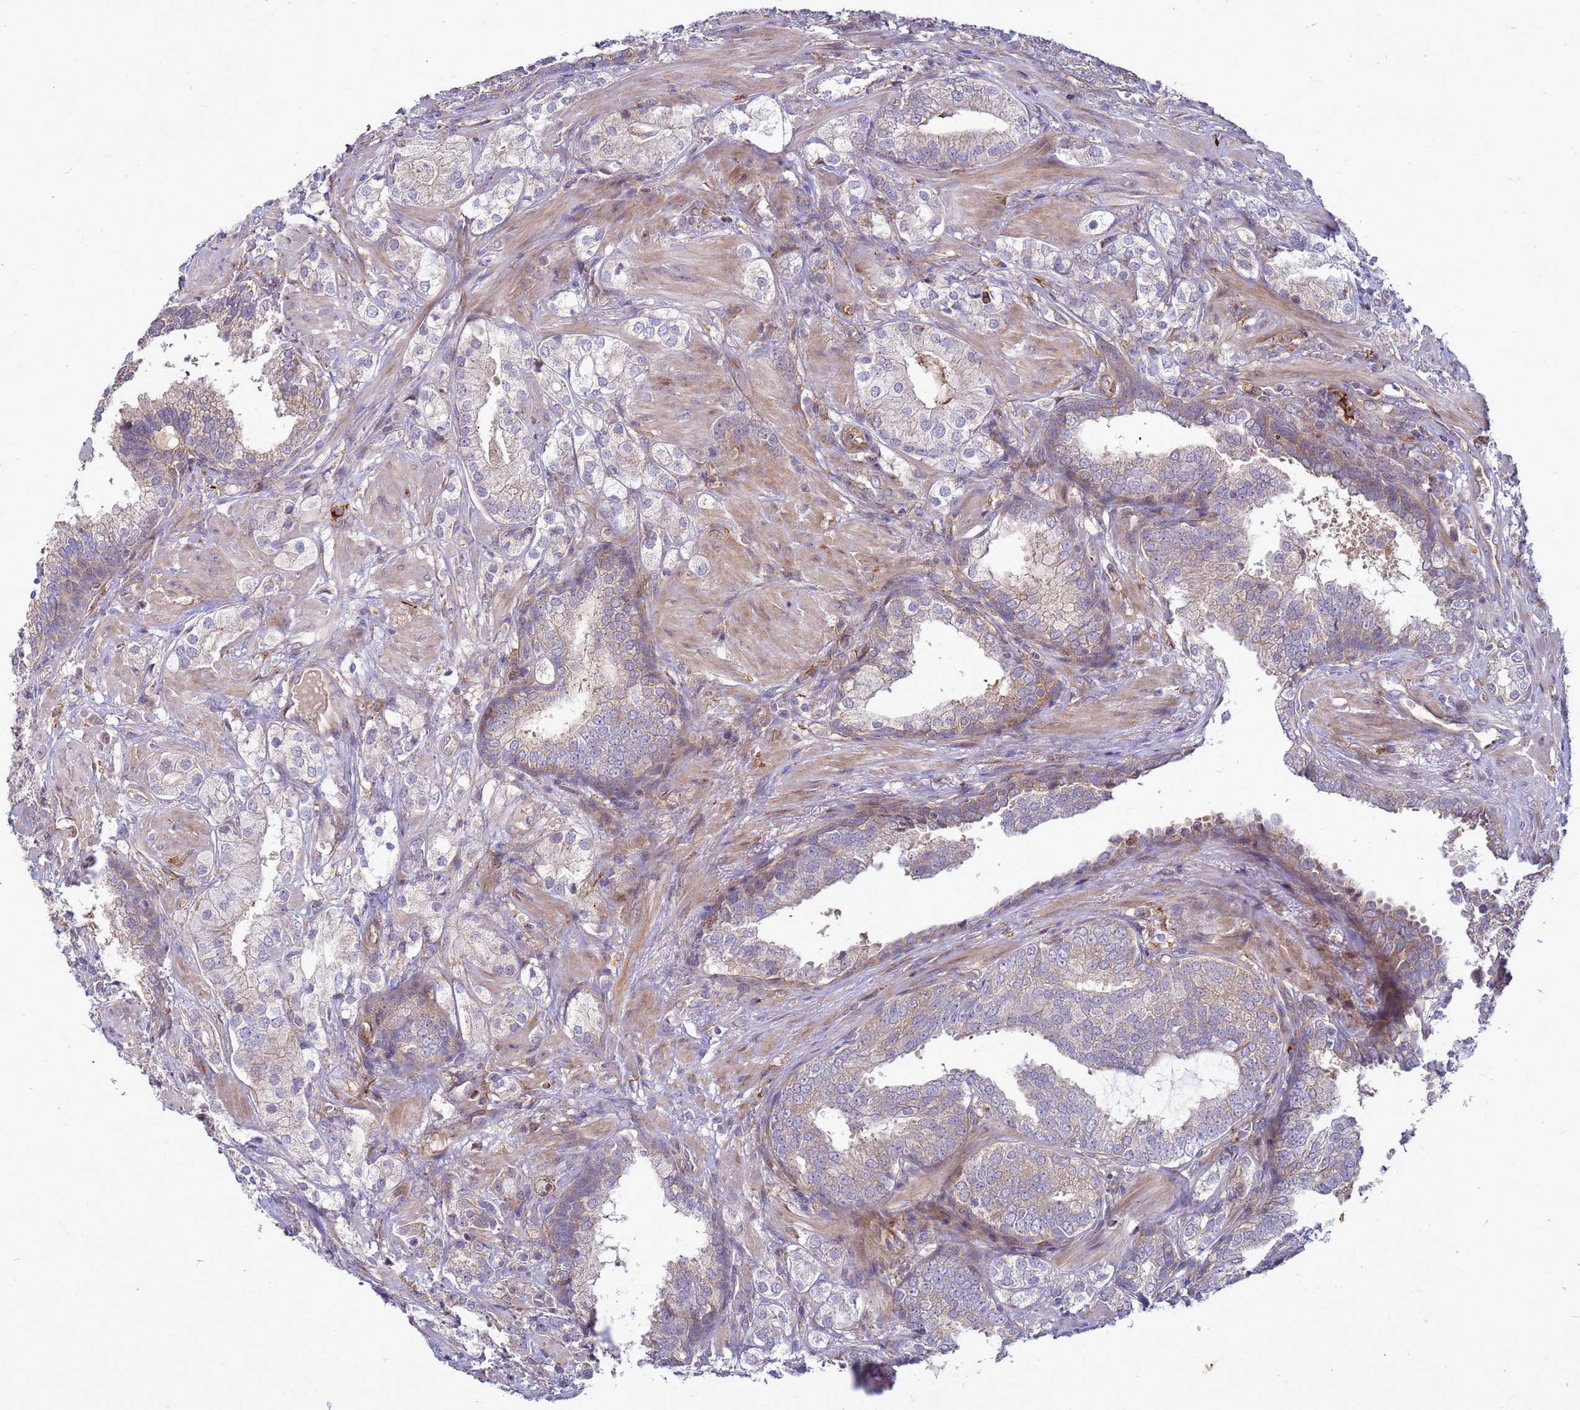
{"staining": {"intensity": "negative", "quantity": "none", "location": "none"}, "tissue": "prostate cancer", "cell_type": "Tumor cells", "image_type": "cancer", "snomed": [{"axis": "morphology", "description": "Adenocarcinoma, High grade"}, {"axis": "topography", "description": "Prostate"}], "caption": "This is a photomicrograph of immunohistochemistry (IHC) staining of prostate cancer (adenocarcinoma (high-grade)), which shows no positivity in tumor cells.", "gene": "RNF215", "patient": {"sex": "male", "age": 50}}